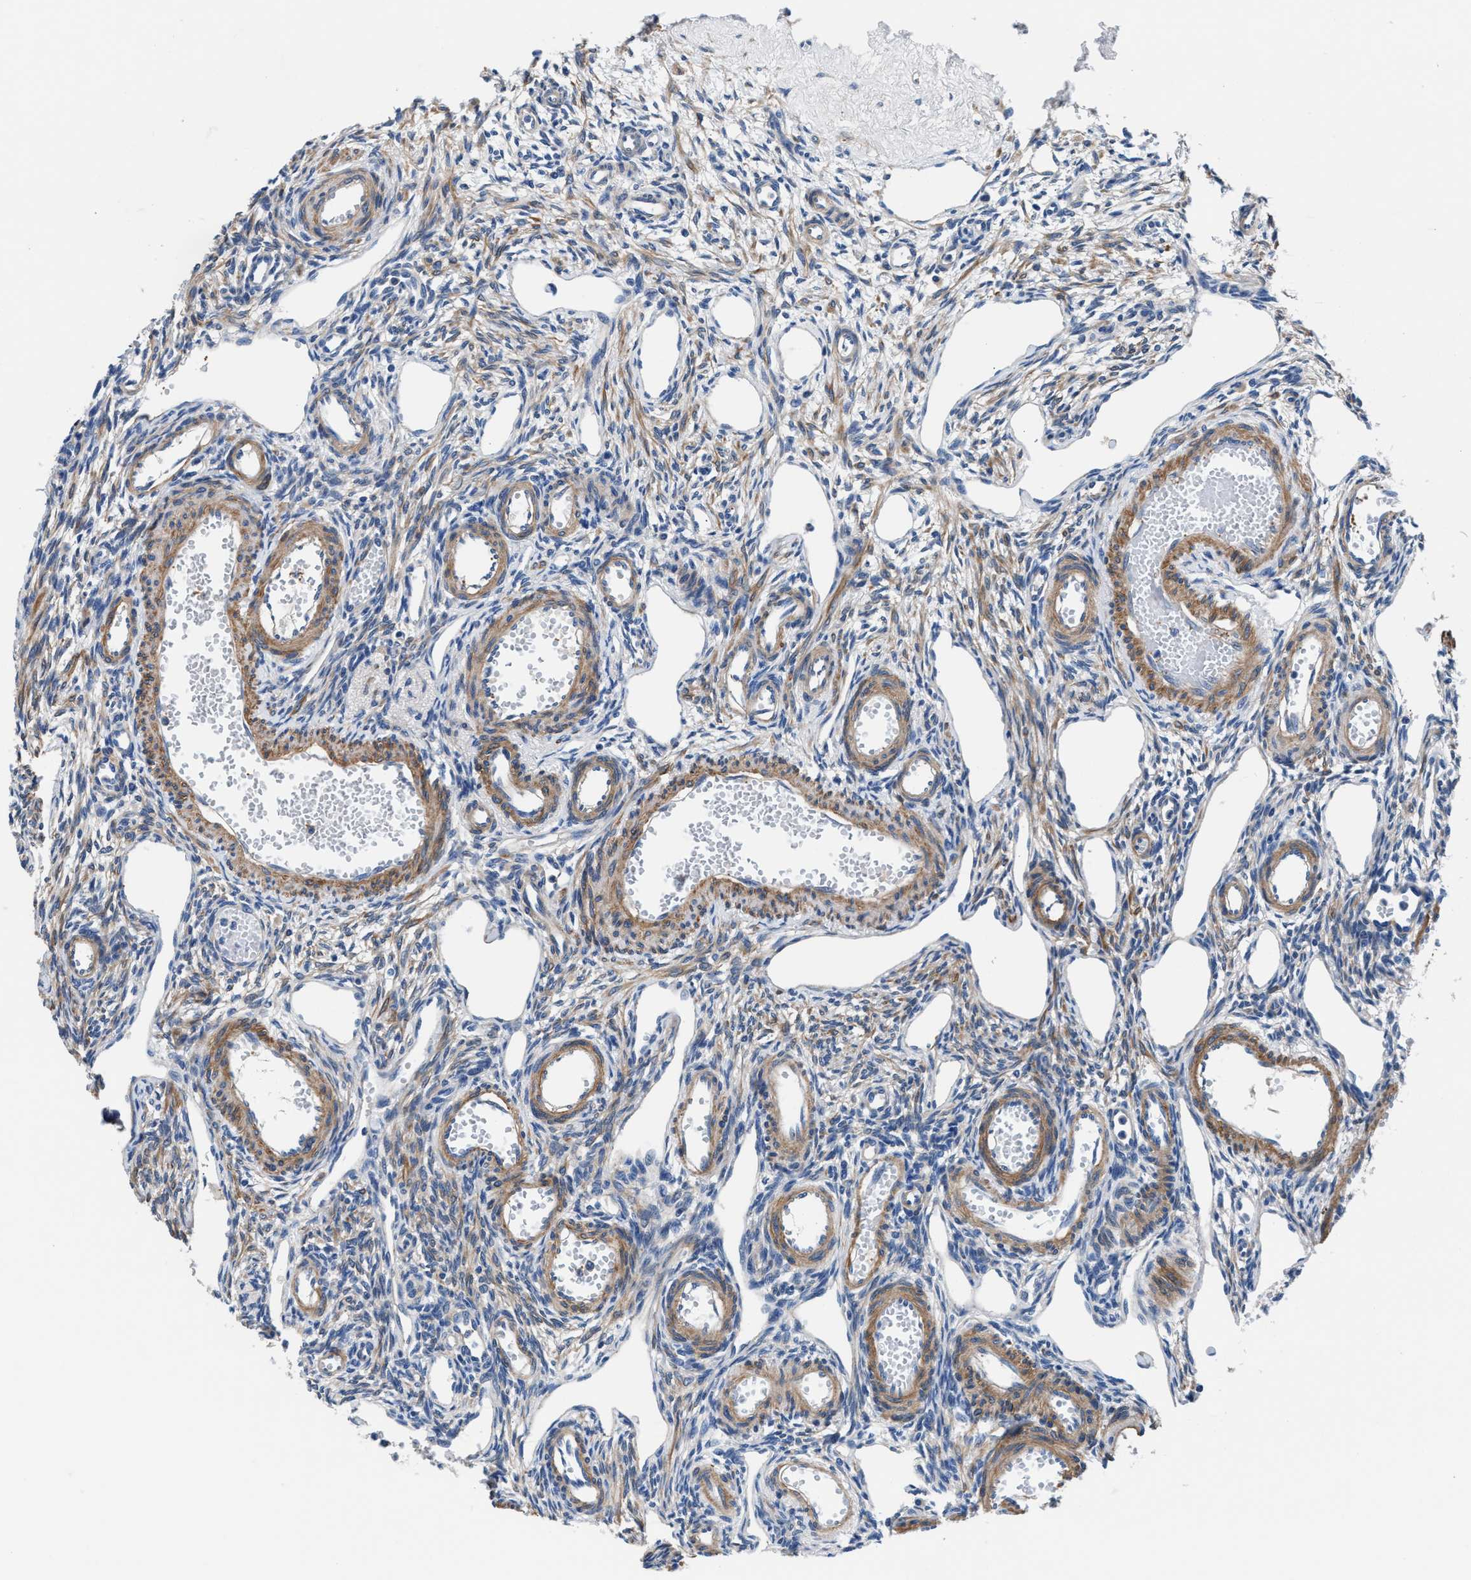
{"staining": {"intensity": "moderate", "quantity": "25%-75%", "location": "cytoplasmic/membranous"}, "tissue": "ovary", "cell_type": "Ovarian stroma cells", "image_type": "normal", "snomed": [{"axis": "morphology", "description": "Normal tissue, NOS"}, {"axis": "topography", "description": "Ovary"}], "caption": "DAB immunohistochemical staining of benign ovary shows moderate cytoplasmic/membranous protein staining in approximately 25%-75% of ovarian stroma cells.", "gene": "PARG", "patient": {"sex": "female", "age": 33}}